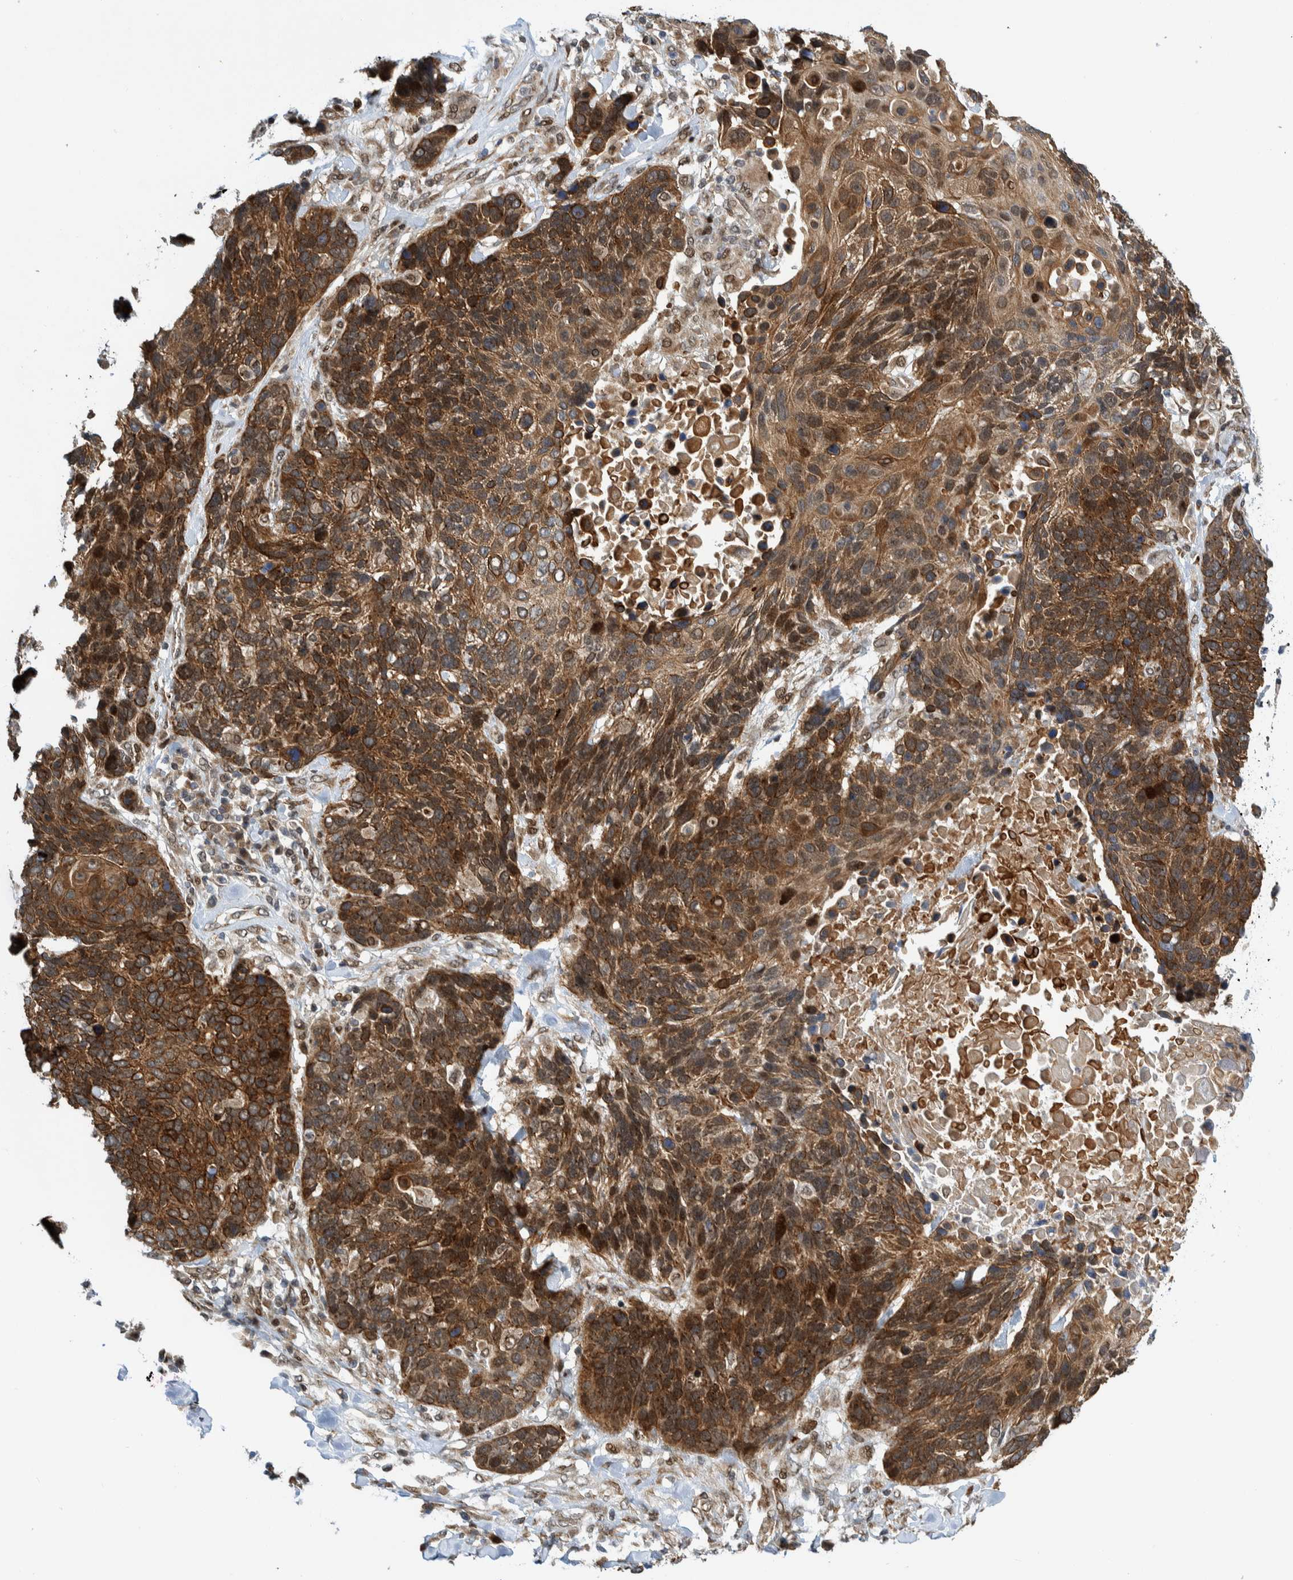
{"staining": {"intensity": "strong", "quantity": ">75%", "location": "cytoplasmic/membranous"}, "tissue": "lung cancer", "cell_type": "Tumor cells", "image_type": "cancer", "snomed": [{"axis": "morphology", "description": "Squamous cell carcinoma, NOS"}, {"axis": "topography", "description": "Lung"}], "caption": "Squamous cell carcinoma (lung) was stained to show a protein in brown. There is high levels of strong cytoplasmic/membranous staining in approximately >75% of tumor cells.", "gene": "CCDC57", "patient": {"sex": "male", "age": 65}}